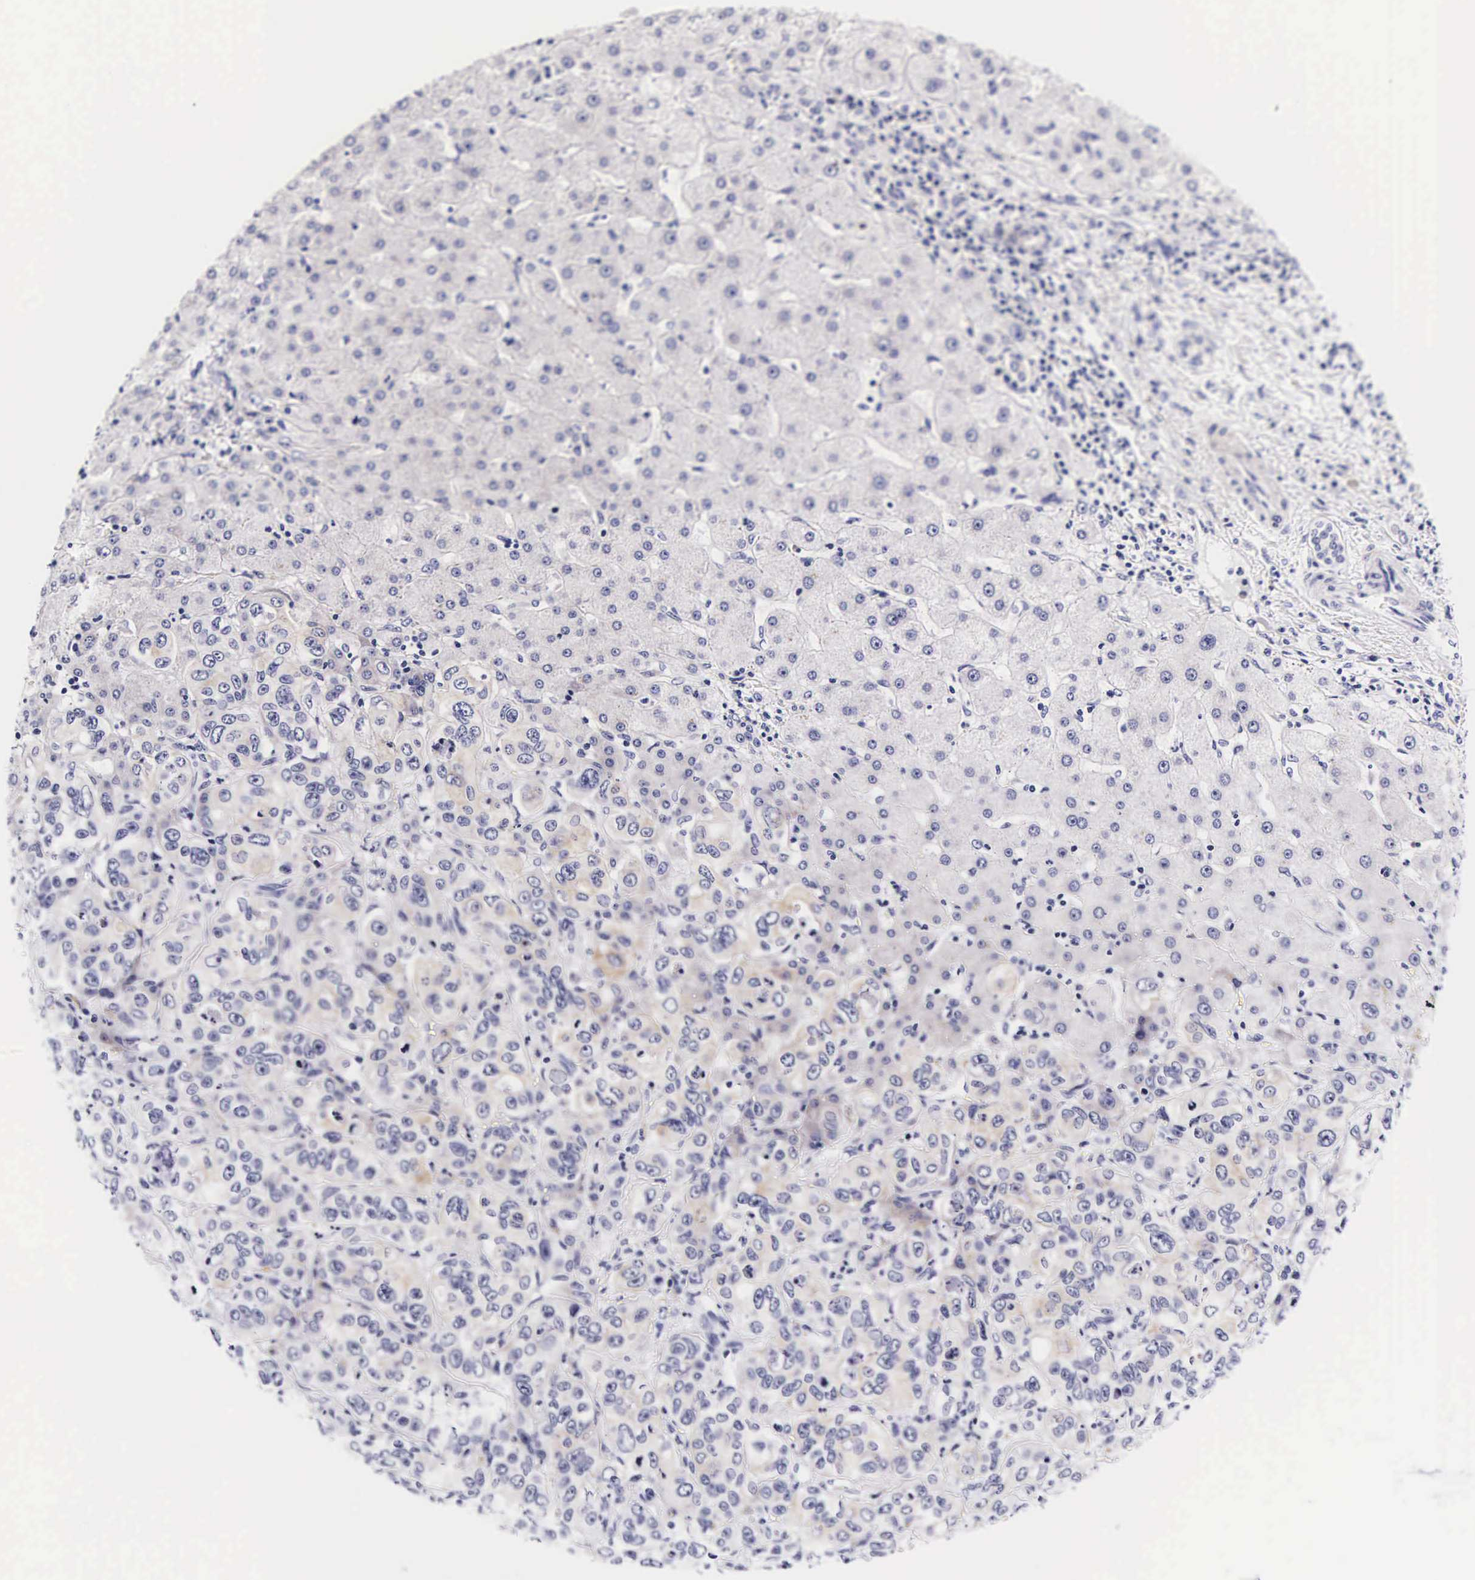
{"staining": {"intensity": "weak", "quantity": "25%-75%", "location": "cytoplasmic/membranous"}, "tissue": "liver cancer", "cell_type": "Tumor cells", "image_type": "cancer", "snomed": [{"axis": "morphology", "description": "Cholangiocarcinoma"}, {"axis": "topography", "description": "Liver"}], "caption": "Weak cytoplasmic/membranous protein positivity is identified in approximately 25%-75% of tumor cells in liver cancer.", "gene": "UPRT", "patient": {"sex": "female", "age": 79}}